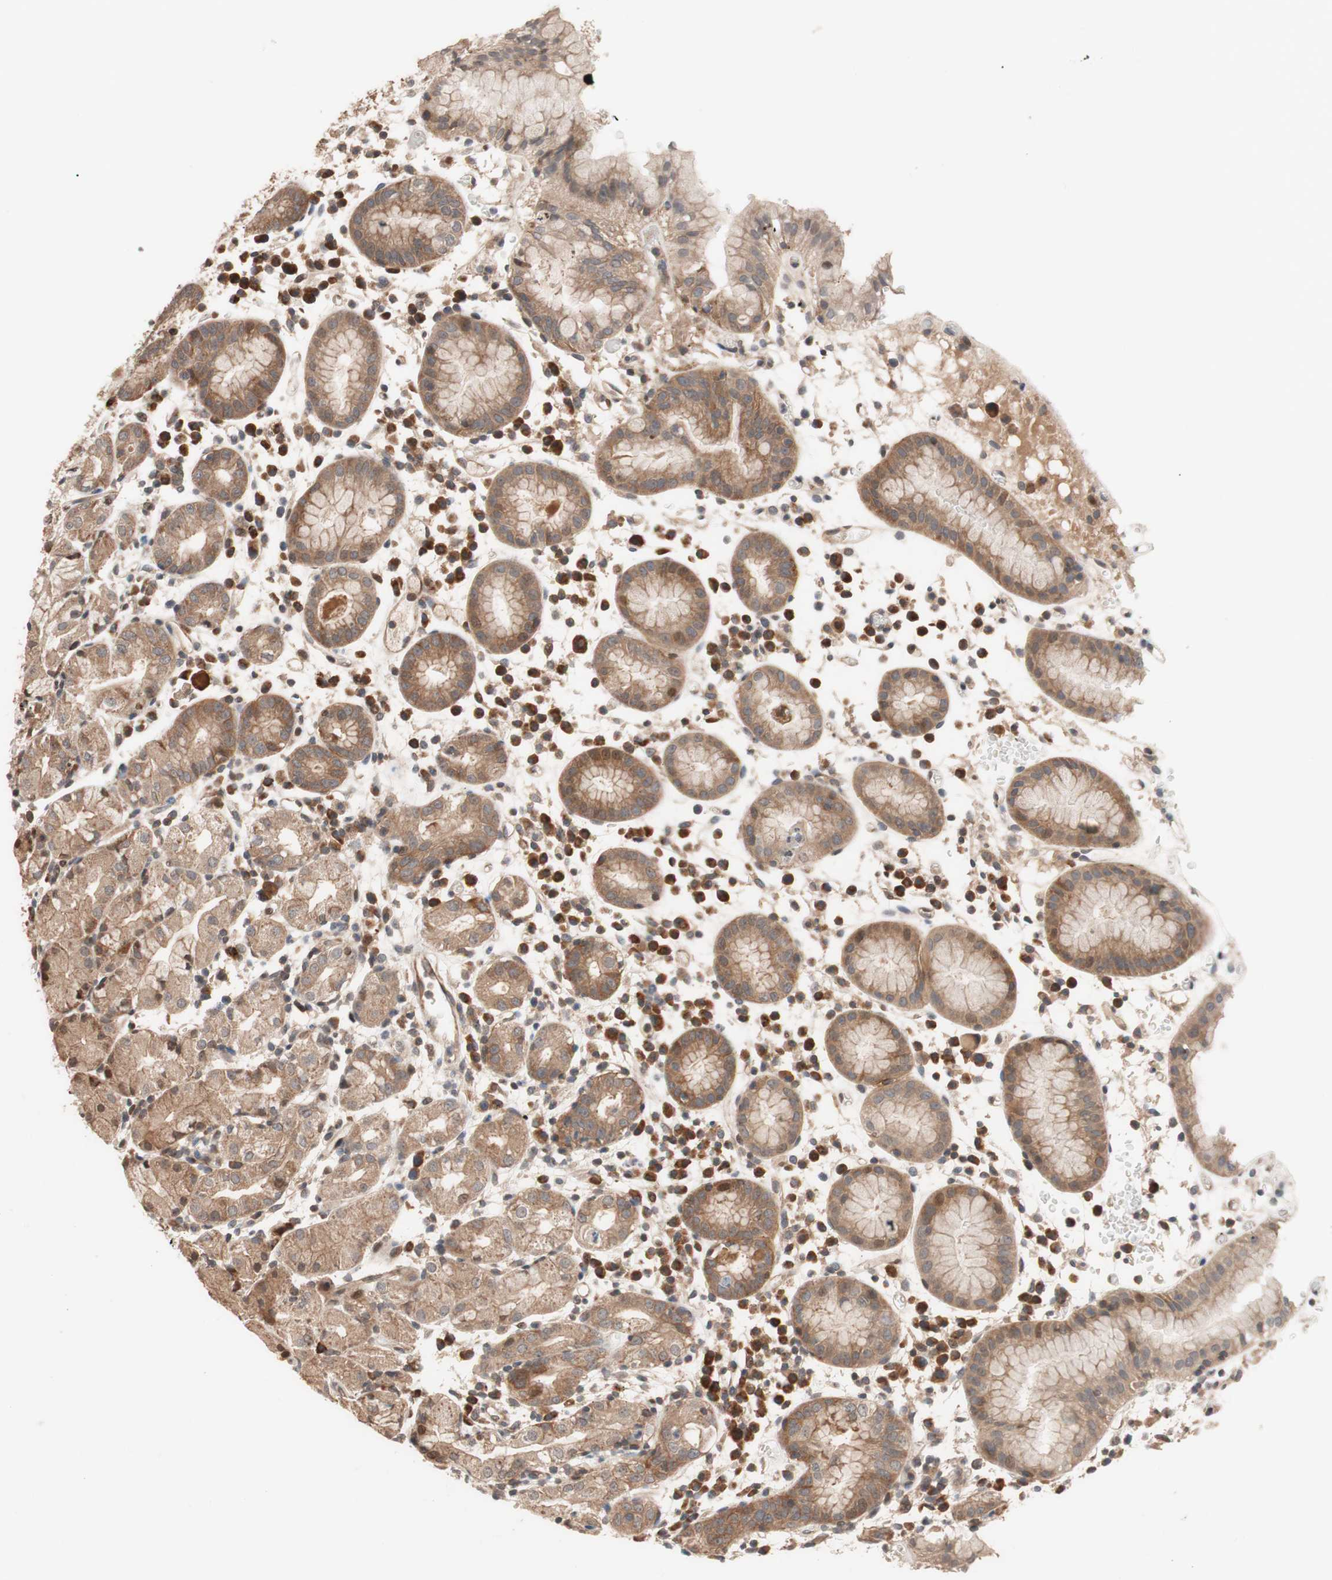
{"staining": {"intensity": "strong", "quantity": ">75%", "location": "cytoplasmic/membranous,nuclear"}, "tissue": "stomach", "cell_type": "Glandular cells", "image_type": "normal", "snomed": [{"axis": "morphology", "description": "Normal tissue, NOS"}, {"axis": "topography", "description": "Stomach"}, {"axis": "topography", "description": "Stomach, lower"}], "caption": "A micrograph of stomach stained for a protein shows strong cytoplasmic/membranous,nuclear brown staining in glandular cells.", "gene": "NF2", "patient": {"sex": "female", "age": 75}}